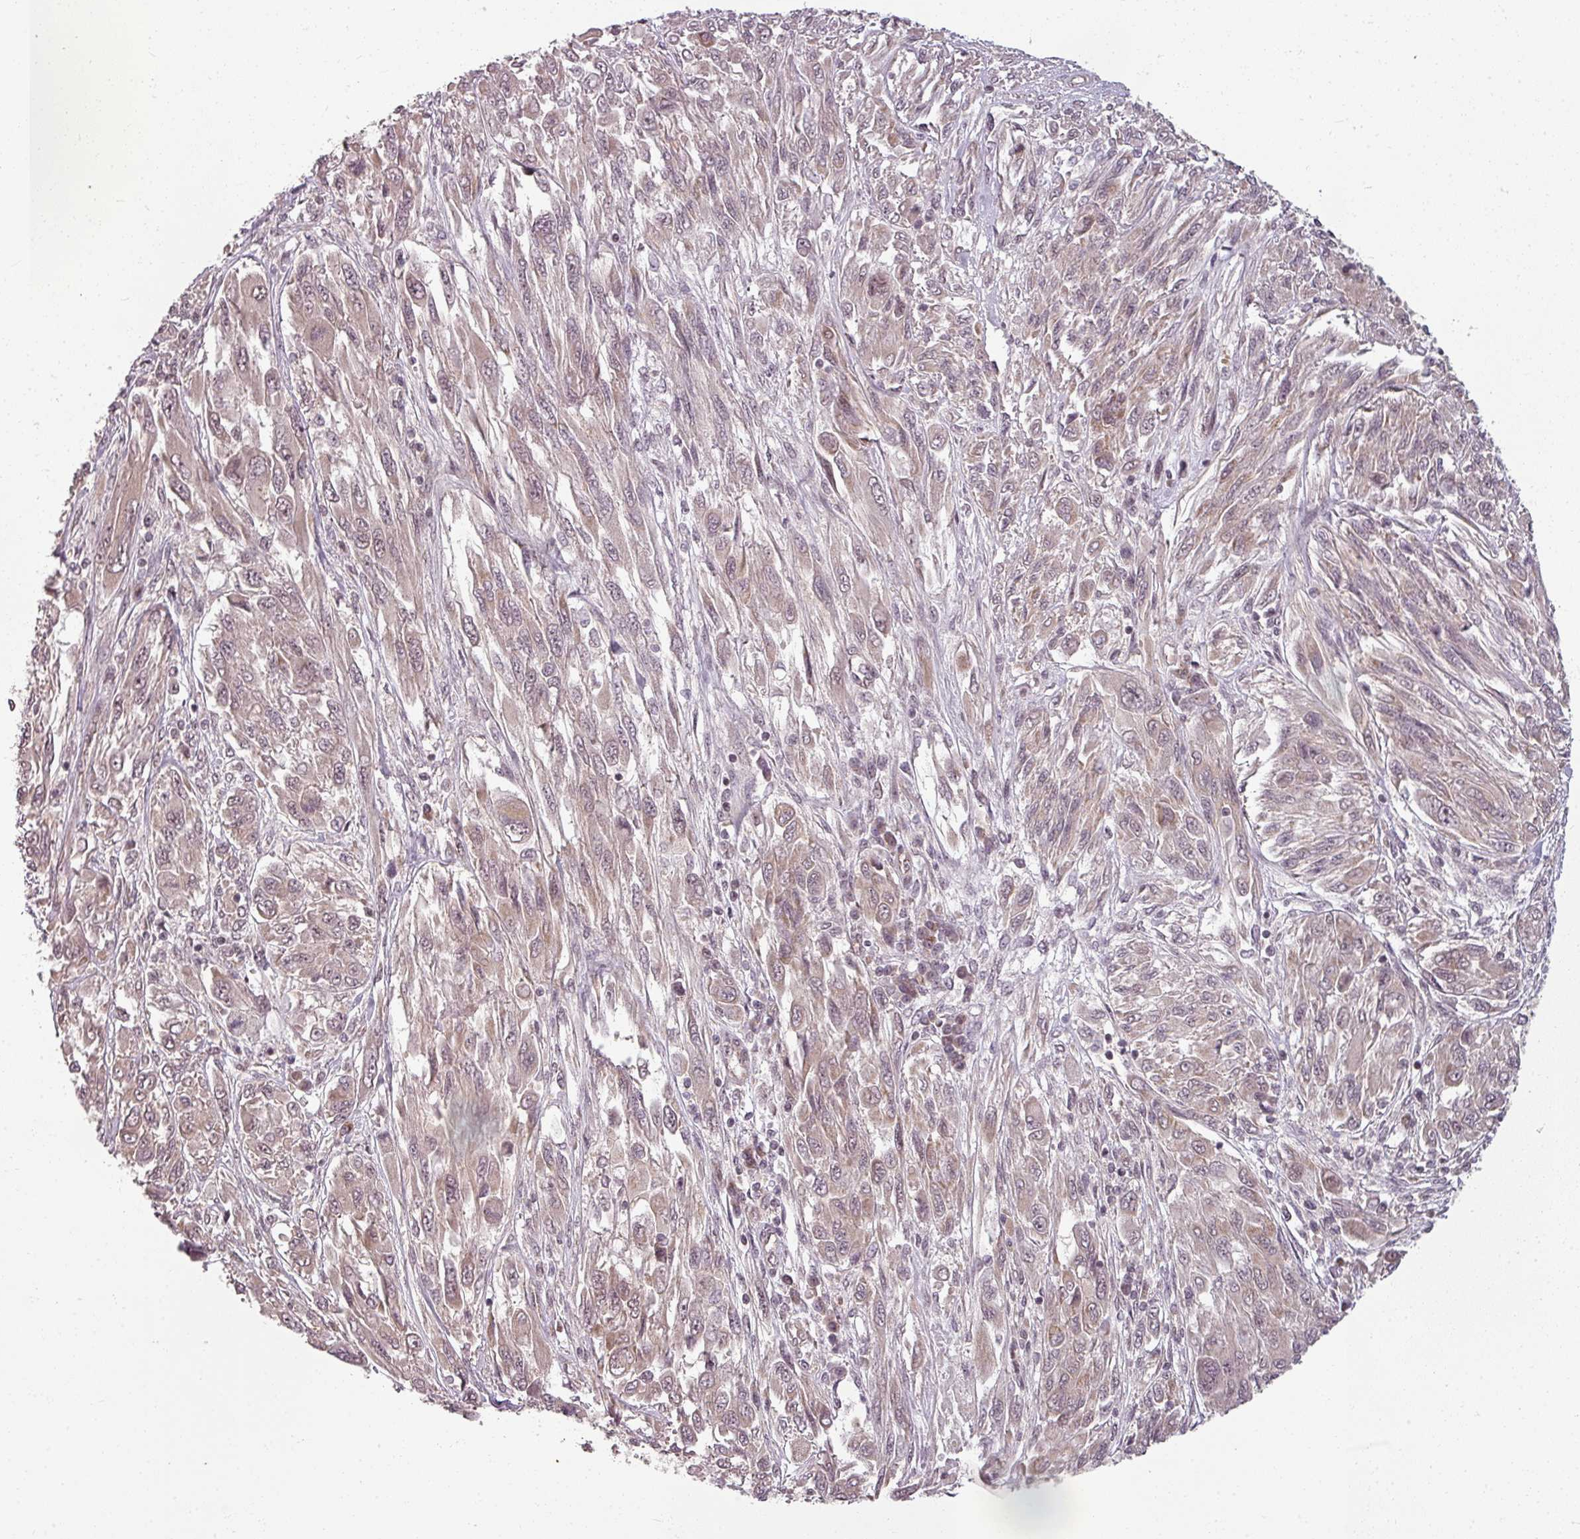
{"staining": {"intensity": "weak", "quantity": "25%-75%", "location": "cytoplasmic/membranous"}, "tissue": "melanoma", "cell_type": "Tumor cells", "image_type": "cancer", "snomed": [{"axis": "morphology", "description": "Malignant melanoma, NOS"}, {"axis": "topography", "description": "Skin"}], "caption": "Protein staining reveals weak cytoplasmic/membranous positivity in about 25%-75% of tumor cells in malignant melanoma.", "gene": "CLIC1", "patient": {"sex": "female", "age": 91}}